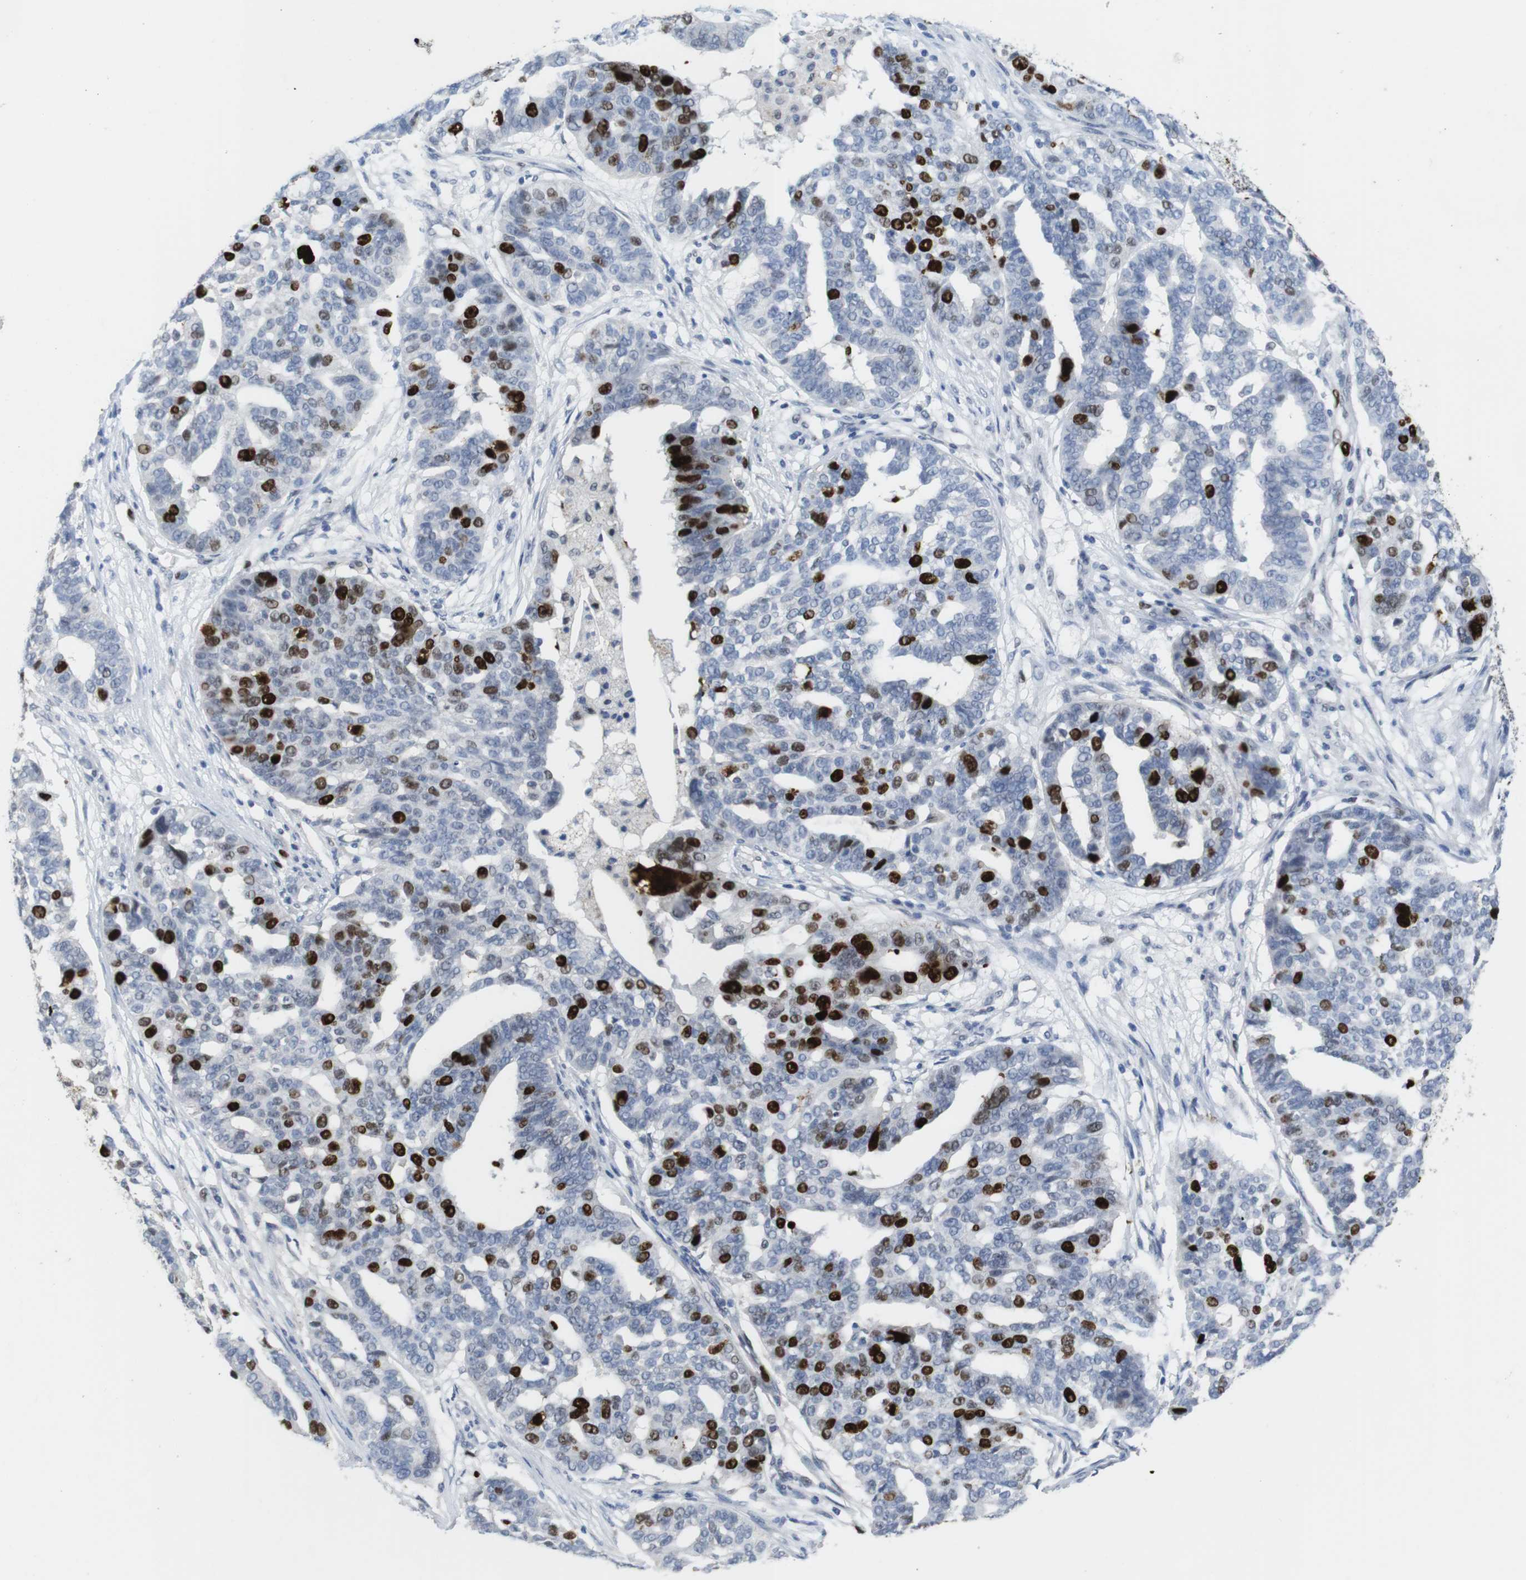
{"staining": {"intensity": "strong", "quantity": "25%-75%", "location": "nuclear"}, "tissue": "ovarian cancer", "cell_type": "Tumor cells", "image_type": "cancer", "snomed": [{"axis": "morphology", "description": "Cystadenocarcinoma, serous, NOS"}, {"axis": "topography", "description": "Ovary"}], "caption": "This image shows IHC staining of human serous cystadenocarcinoma (ovarian), with high strong nuclear positivity in about 25%-75% of tumor cells.", "gene": "KPNA2", "patient": {"sex": "female", "age": 59}}